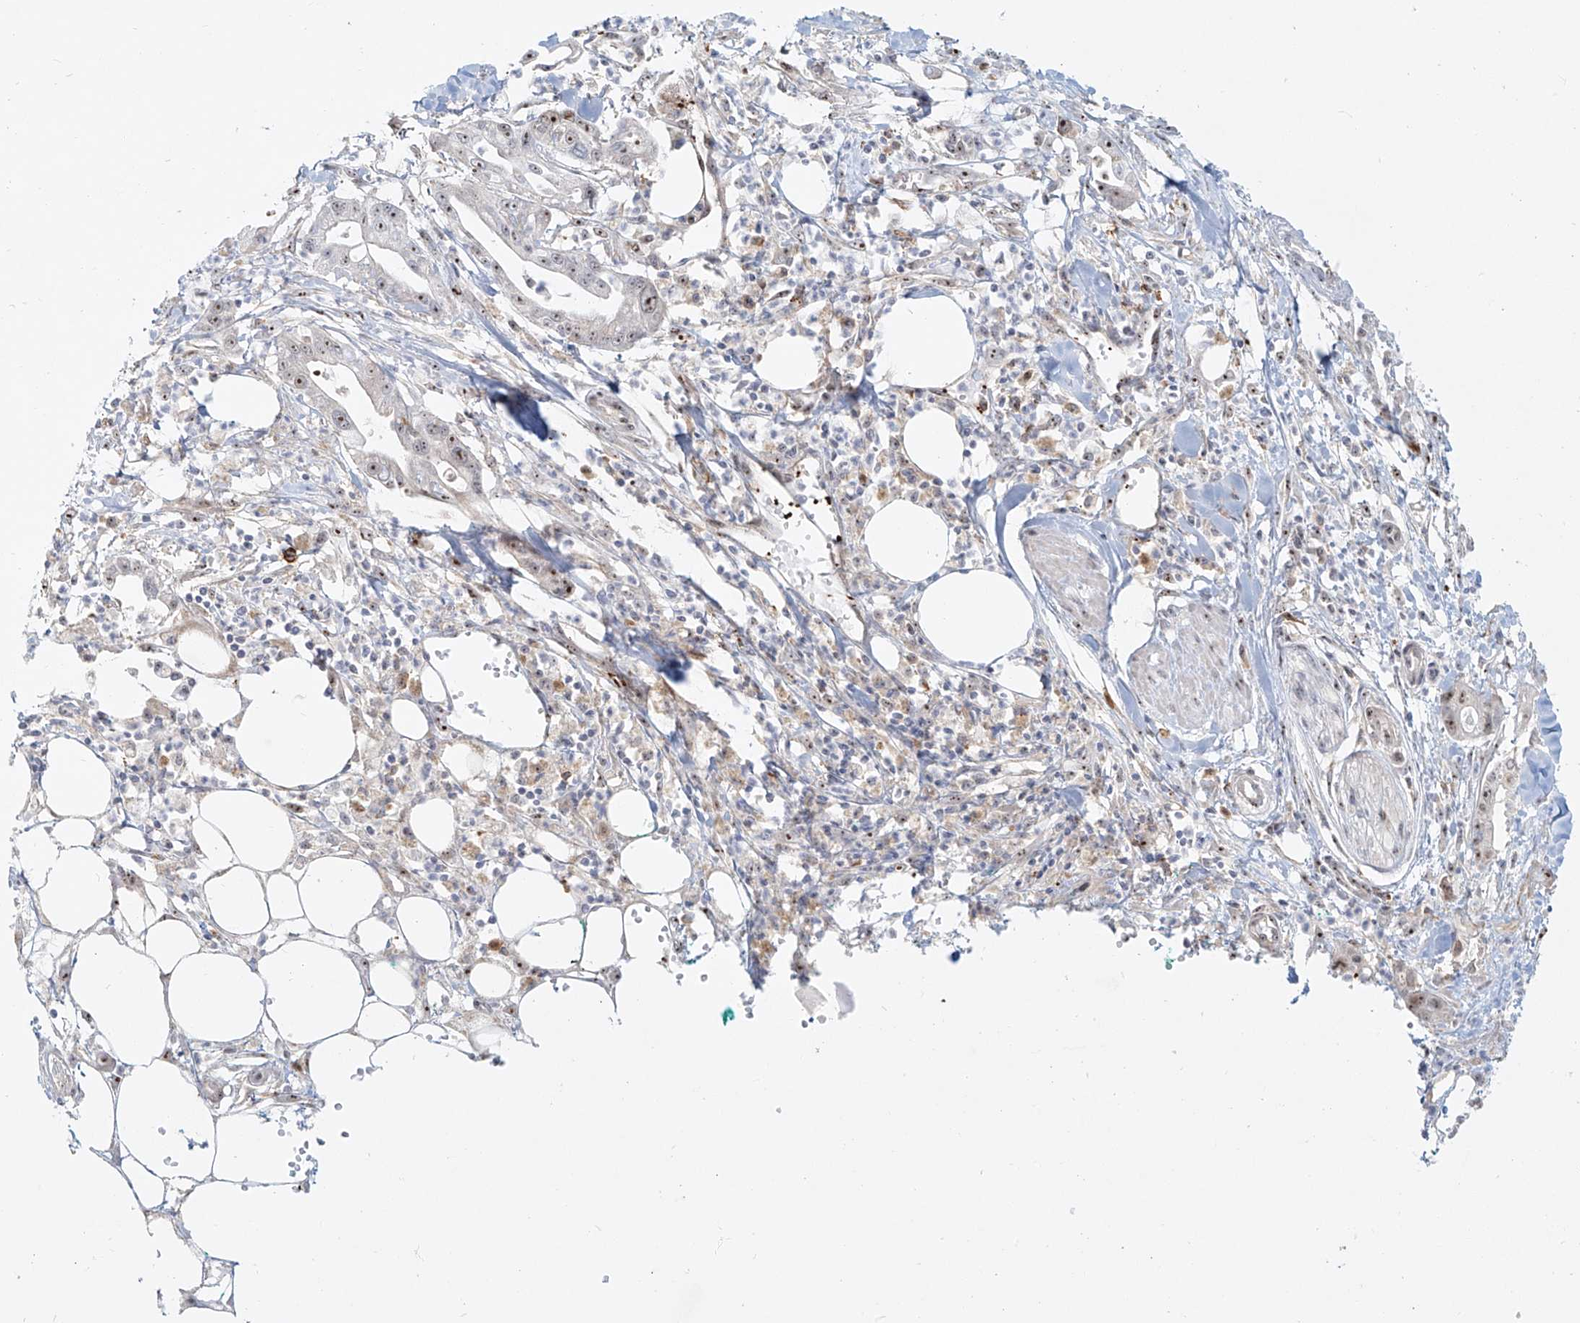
{"staining": {"intensity": "weak", "quantity": "25%-75%", "location": "nuclear"}, "tissue": "pancreatic cancer", "cell_type": "Tumor cells", "image_type": "cancer", "snomed": [{"axis": "morphology", "description": "Adenocarcinoma, NOS"}, {"axis": "topography", "description": "Pancreas"}], "caption": "About 25%-75% of tumor cells in pancreatic adenocarcinoma display weak nuclear protein staining as visualized by brown immunohistochemical staining.", "gene": "BYSL", "patient": {"sex": "male", "age": 68}}